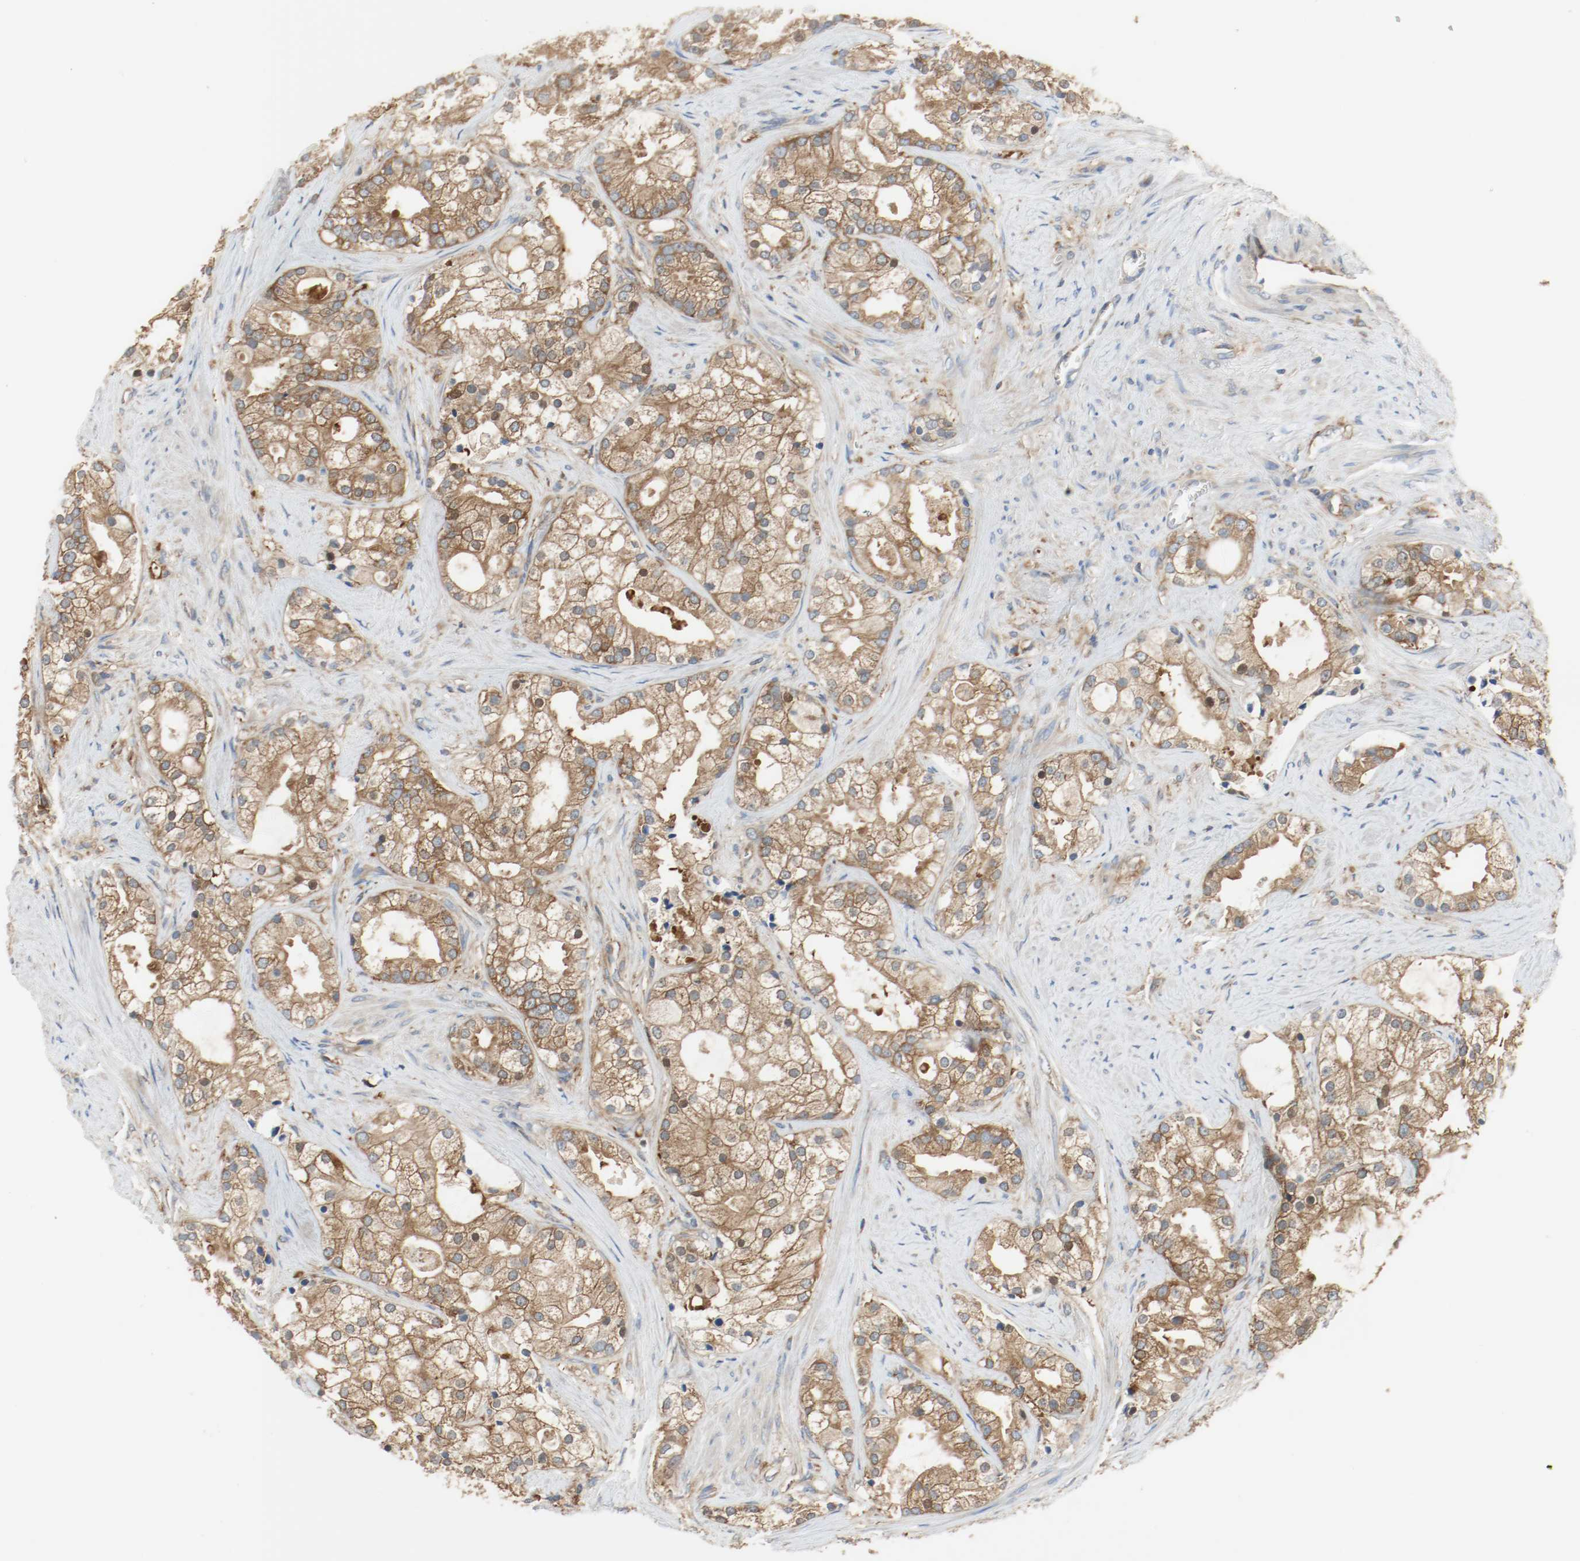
{"staining": {"intensity": "strong", "quantity": ">75%", "location": "cytoplasmic/membranous"}, "tissue": "prostate cancer", "cell_type": "Tumor cells", "image_type": "cancer", "snomed": [{"axis": "morphology", "description": "Adenocarcinoma, Low grade"}, {"axis": "topography", "description": "Prostate"}], "caption": "A brown stain labels strong cytoplasmic/membranous expression of a protein in human adenocarcinoma (low-grade) (prostate) tumor cells. The staining is performed using DAB brown chromogen to label protein expression. The nuclei are counter-stained blue using hematoxylin.", "gene": "HGS", "patient": {"sex": "male", "age": 58}}